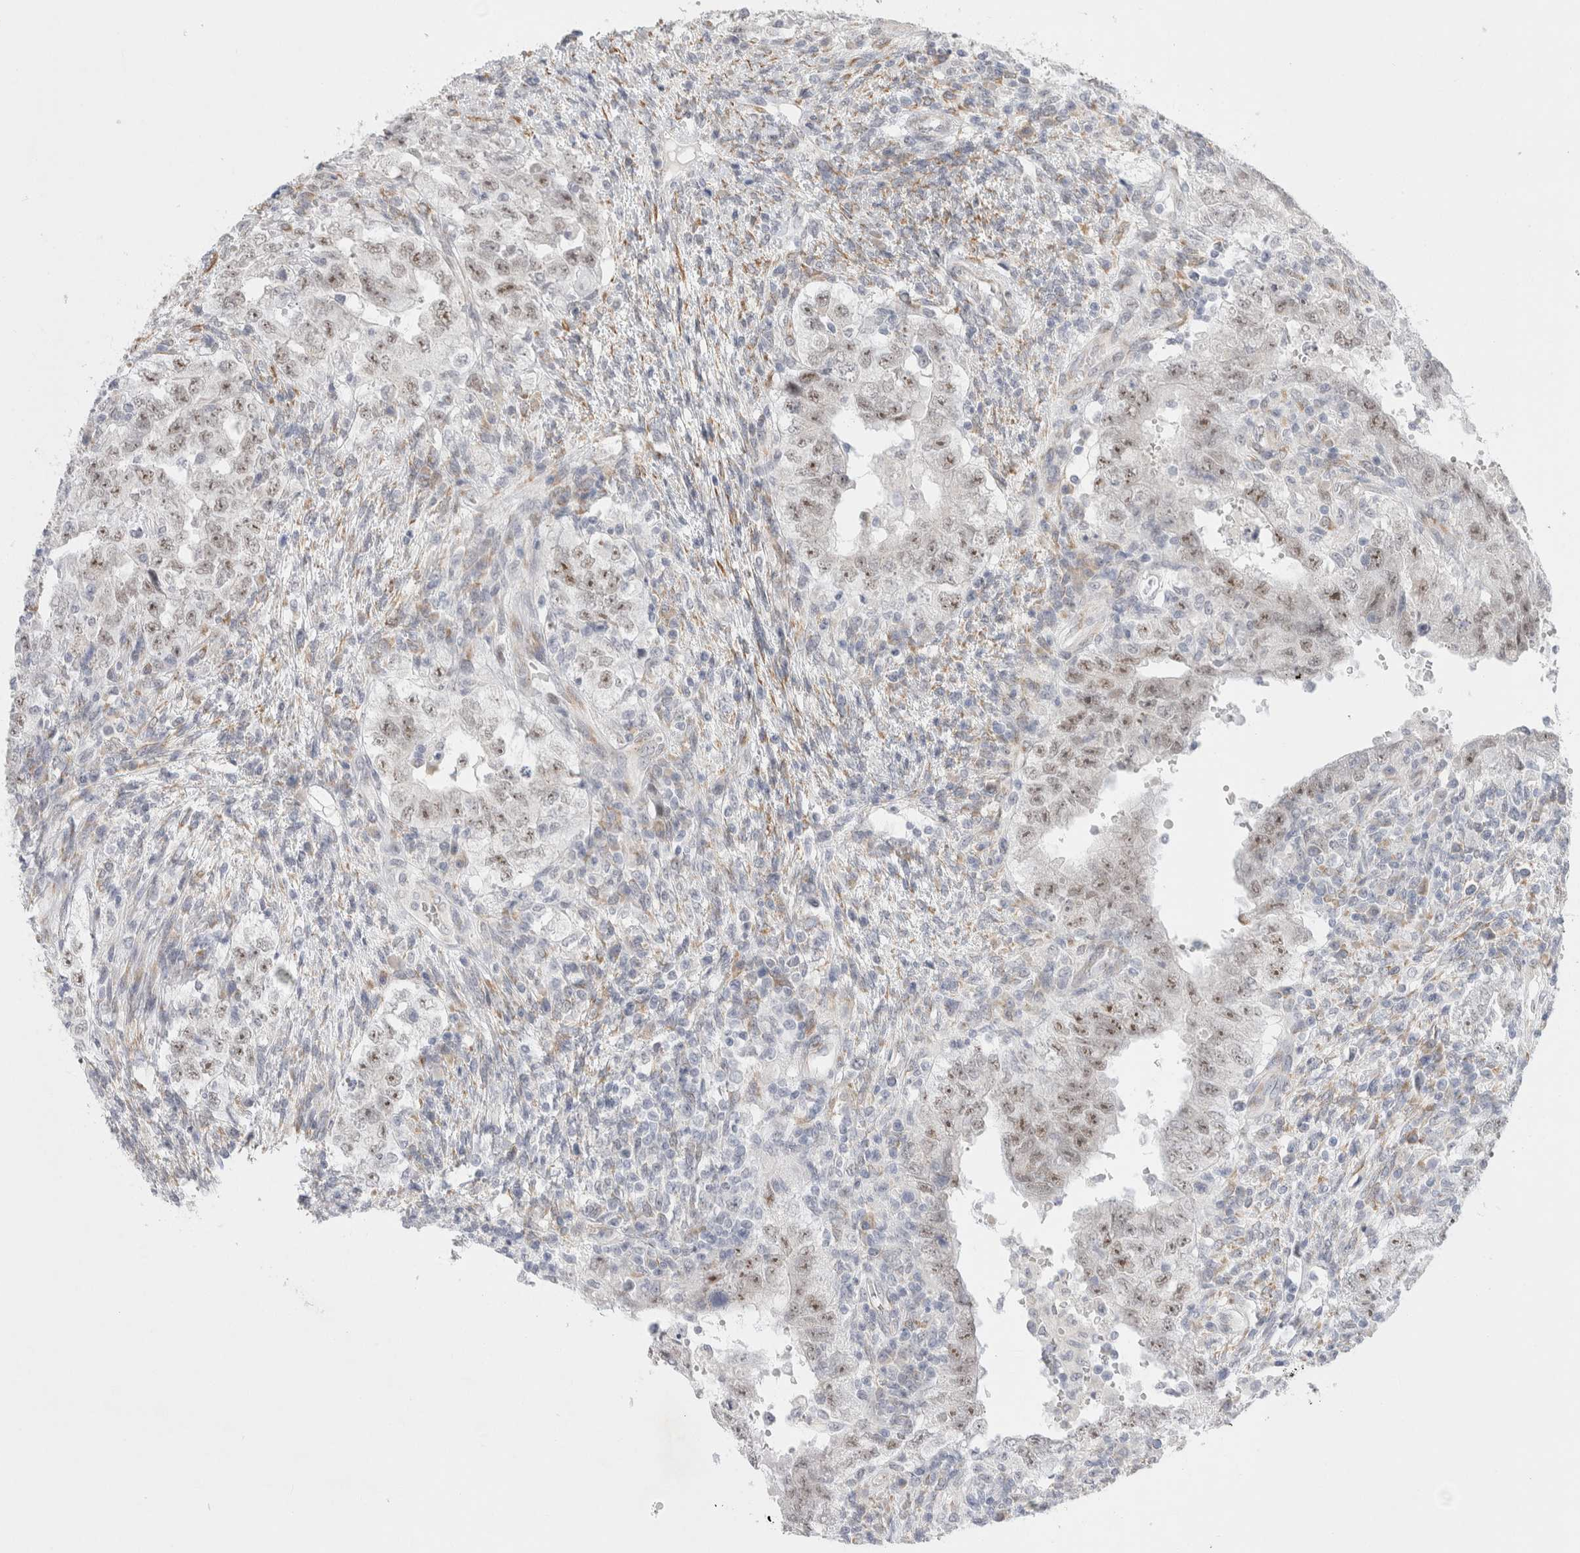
{"staining": {"intensity": "moderate", "quantity": ">75%", "location": "nuclear"}, "tissue": "testis cancer", "cell_type": "Tumor cells", "image_type": "cancer", "snomed": [{"axis": "morphology", "description": "Carcinoma, Embryonal, NOS"}, {"axis": "topography", "description": "Testis"}], "caption": "There is medium levels of moderate nuclear positivity in tumor cells of testis cancer (embryonal carcinoma), as demonstrated by immunohistochemical staining (brown color).", "gene": "TRMT1L", "patient": {"sex": "male", "age": 26}}